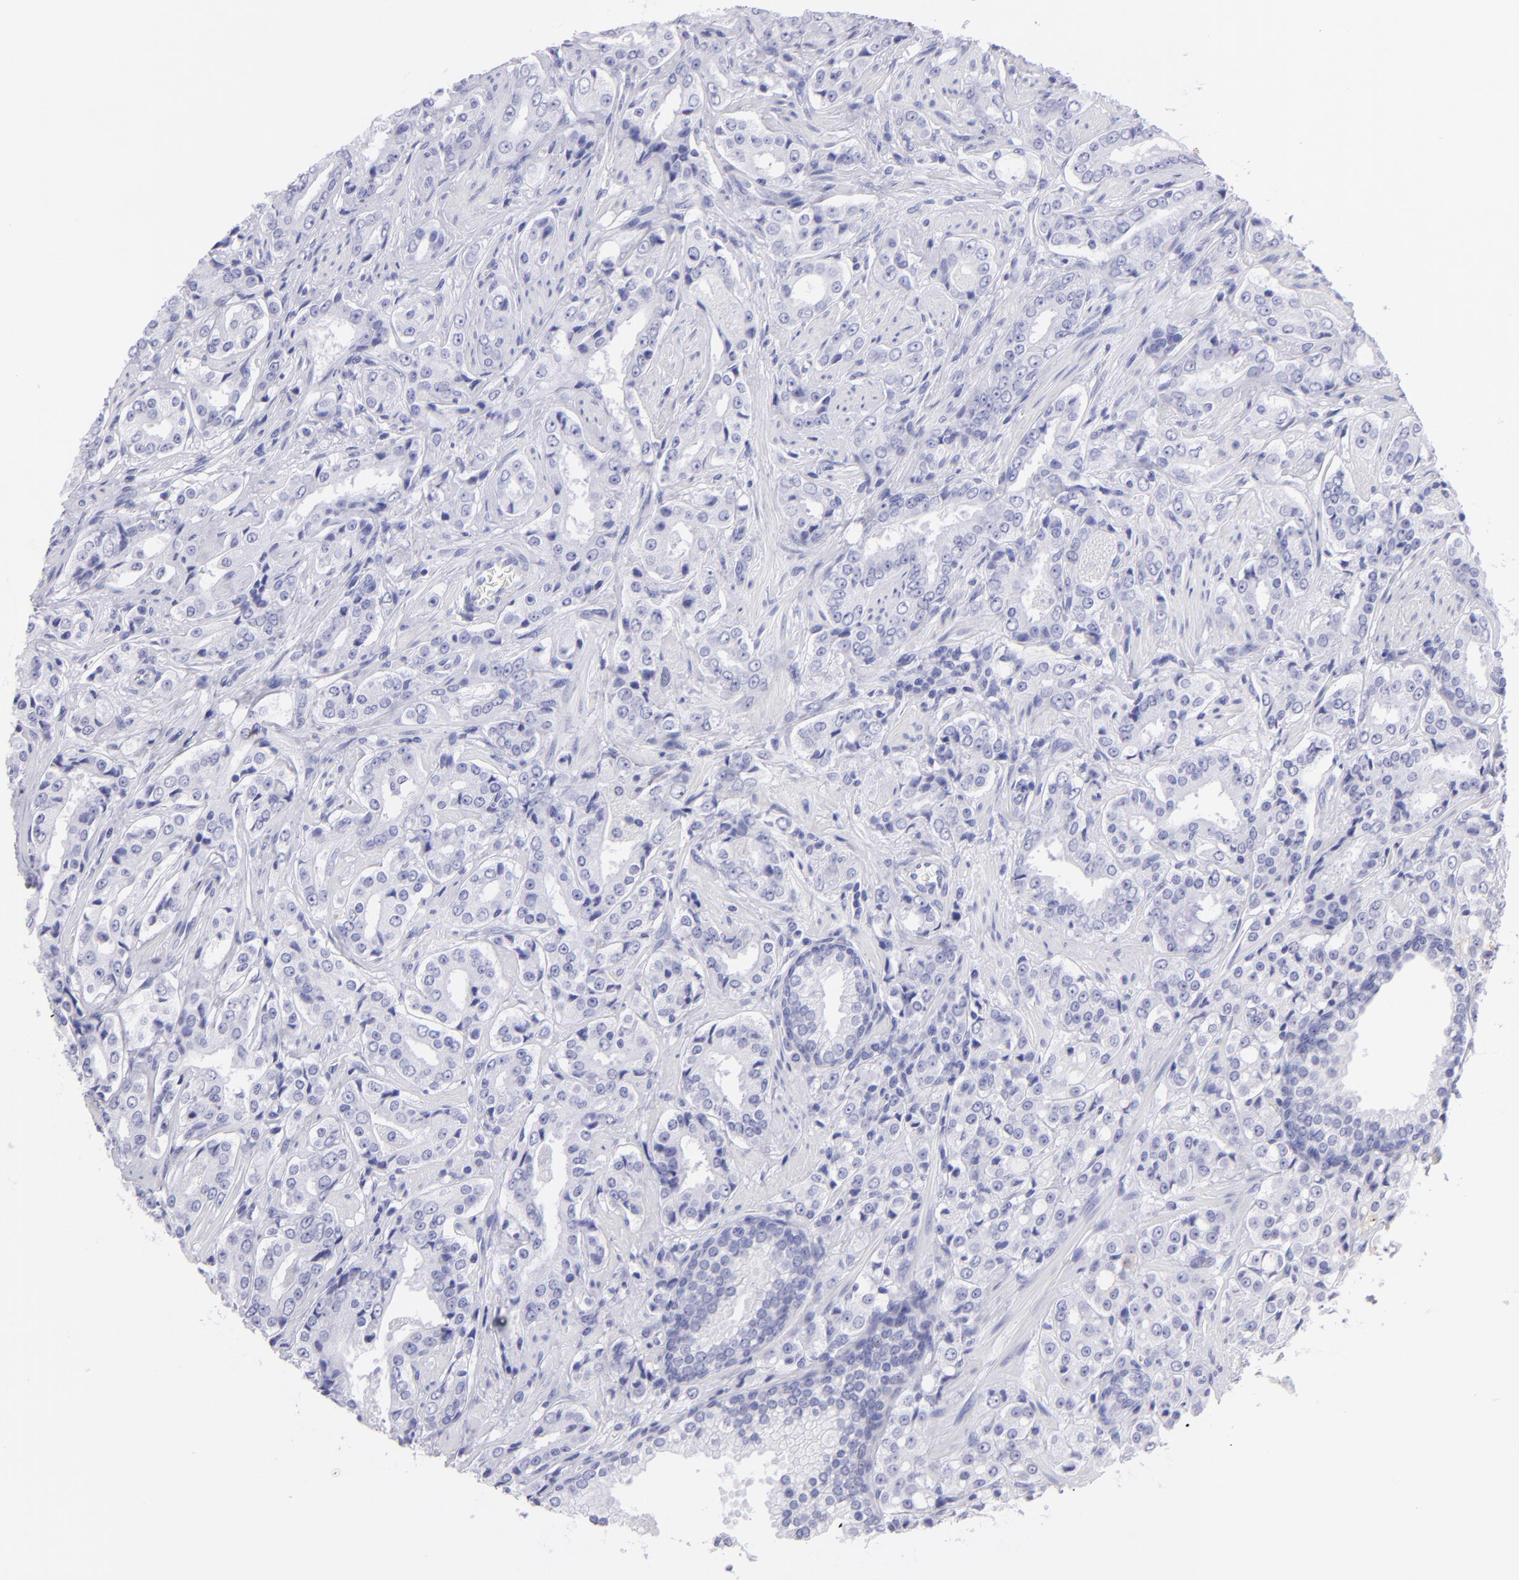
{"staining": {"intensity": "negative", "quantity": "none", "location": "none"}, "tissue": "prostate cancer", "cell_type": "Tumor cells", "image_type": "cancer", "snomed": [{"axis": "morphology", "description": "Adenocarcinoma, Medium grade"}, {"axis": "topography", "description": "Prostate"}], "caption": "IHC of human prostate medium-grade adenocarcinoma exhibits no expression in tumor cells. (Brightfield microscopy of DAB (3,3'-diaminobenzidine) immunohistochemistry (IHC) at high magnification).", "gene": "PIP", "patient": {"sex": "male", "age": 60}}